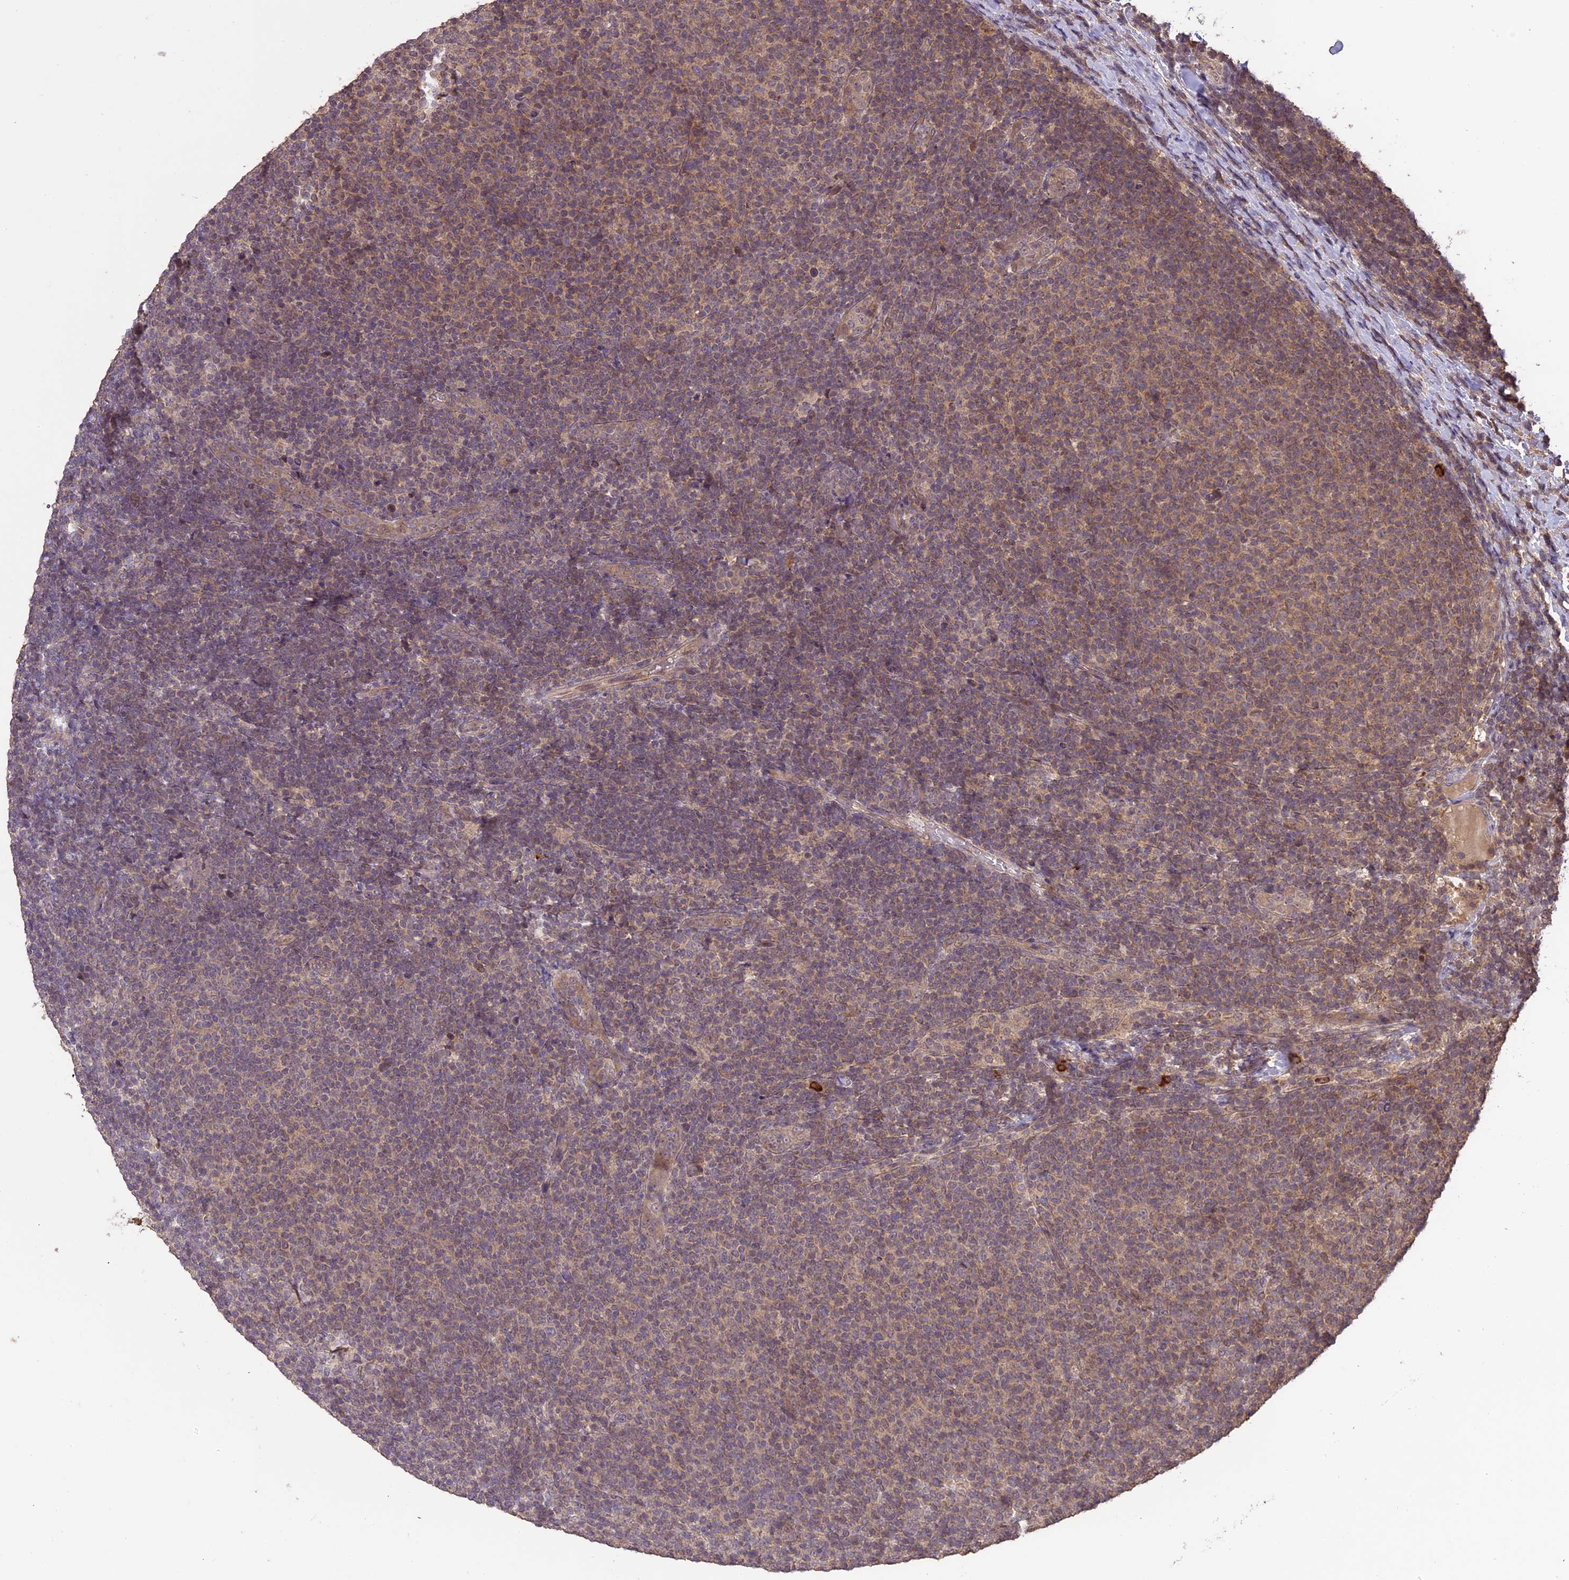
{"staining": {"intensity": "weak", "quantity": "25%-75%", "location": "cytoplasmic/membranous"}, "tissue": "lymphoma", "cell_type": "Tumor cells", "image_type": "cancer", "snomed": [{"axis": "morphology", "description": "Malignant lymphoma, non-Hodgkin's type, Low grade"}, {"axis": "topography", "description": "Lymph node"}], "caption": "An image of lymphoma stained for a protein demonstrates weak cytoplasmic/membranous brown staining in tumor cells.", "gene": "TIGD7", "patient": {"sex": "male", "age": 66}}